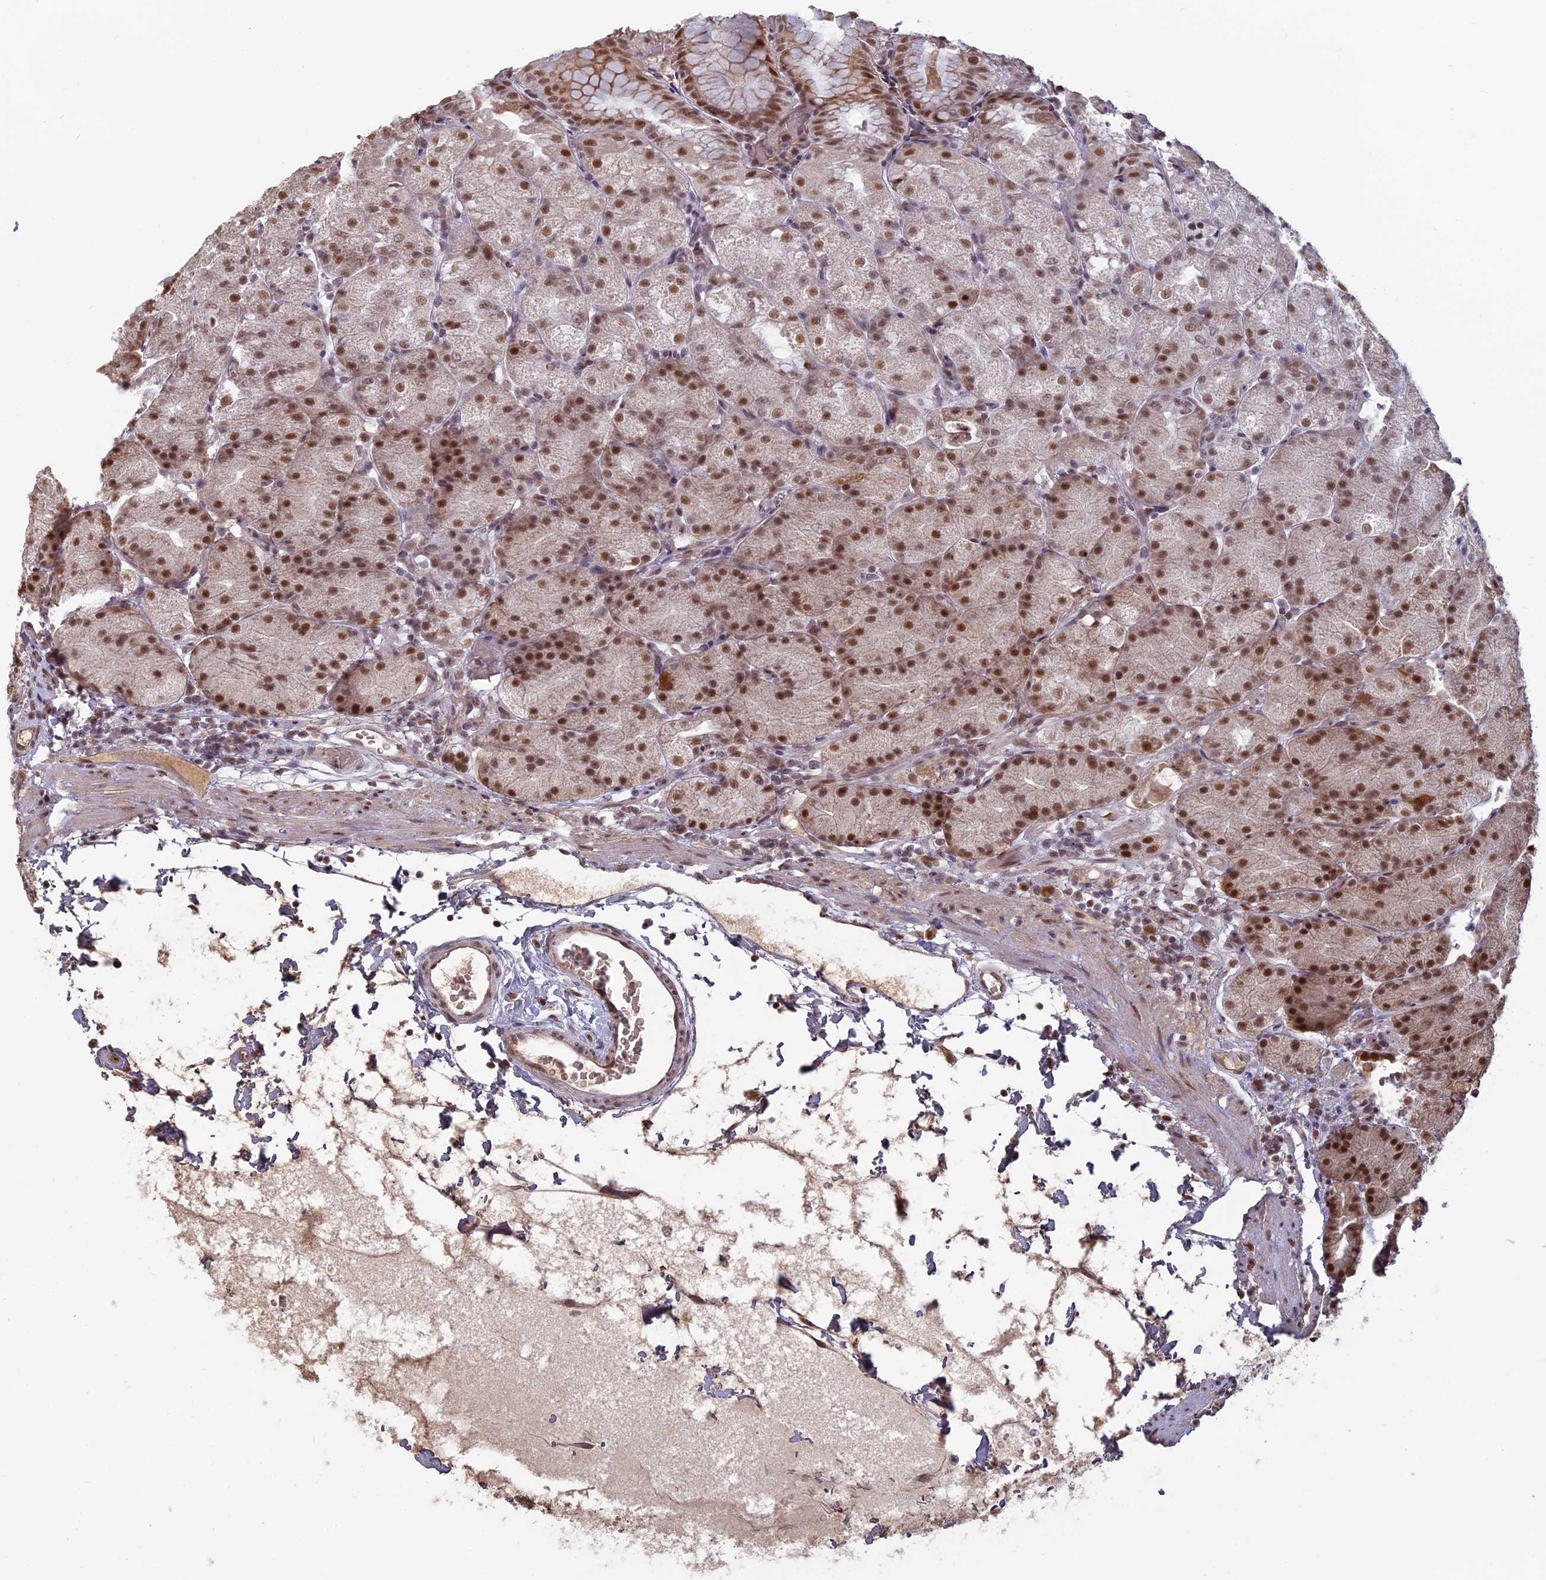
{"staining": {"intensity": "strong", "quantity": ">75%", "location": "nuclear"}, "tissue": "stomach", "cell_type": "Glandular cells", "image_type": "normal", "snomed": [{"axis": "morphology", "description": "Normal tissue, NOS"}, {"axis": "topography", "description": "Stomach, upper"}, {"axis": "topography", "description": "Stomach, lower"}], "caption": "The image exhibits a brown stain indicating the presence of a protein in the nuclear of glandular cells in stomach.", "gene": "MFAP1", "patient": {"sex": "male", "age": 62}}